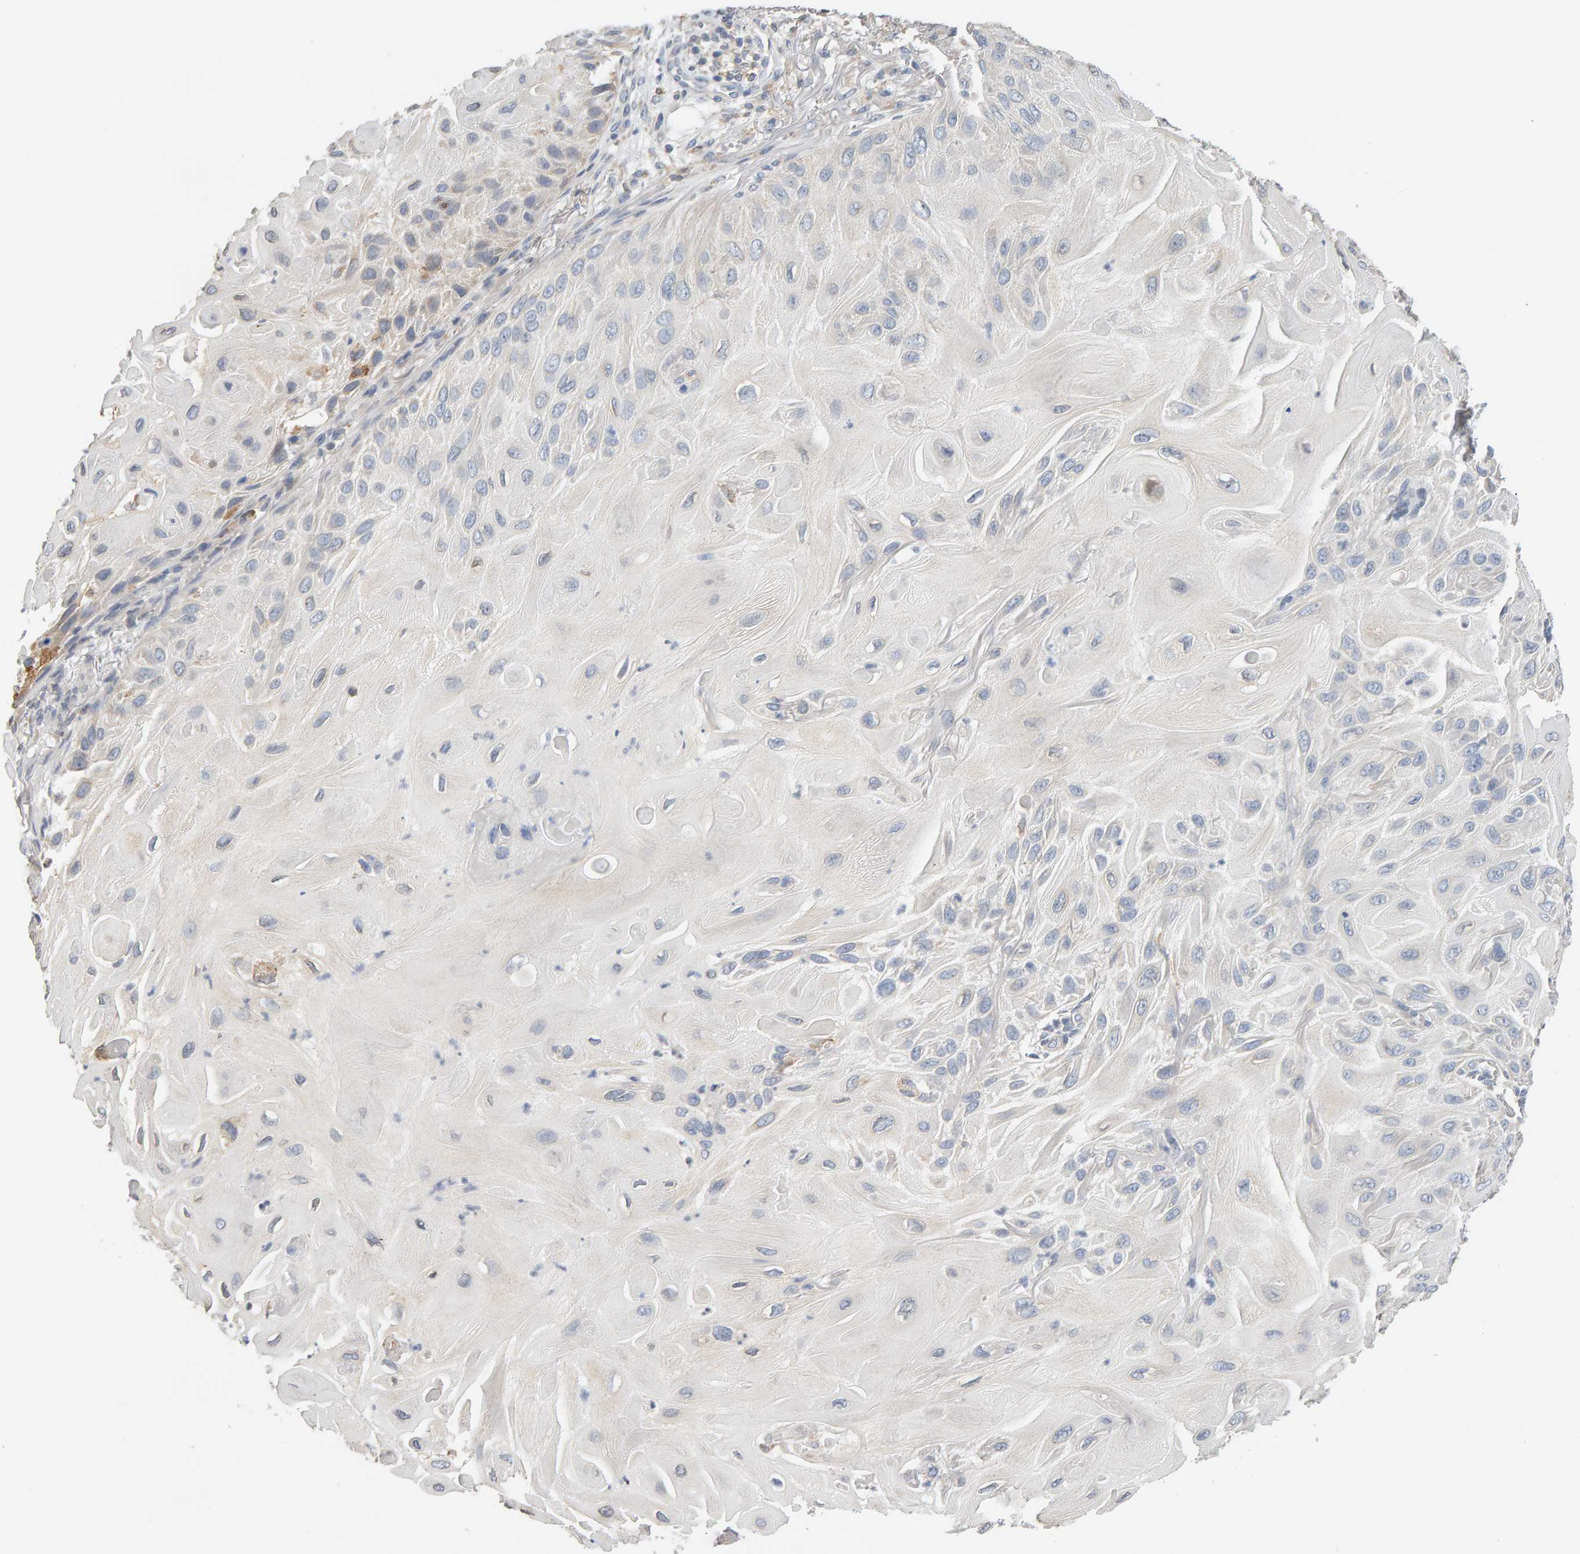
{"staining": {"intensity": "negative", "quantity": "none", "location": "none"}, "tissue": "skin cancer", "cell_type": "Tumor cells", "image_type": "cancer", "snomed": [{"axis": "morphology", "description": "Squamous cell carcinoma, NOS"}, {"axis": "topography", "description": "Skin"}], "caption": "Immunohistochemistry micrograph of skin cancer stained for a protein (brown), which demonstrates no positivity in tumor cells.", "gene": "SGPL1", "patient": {"sex": "female", "age": 77}}